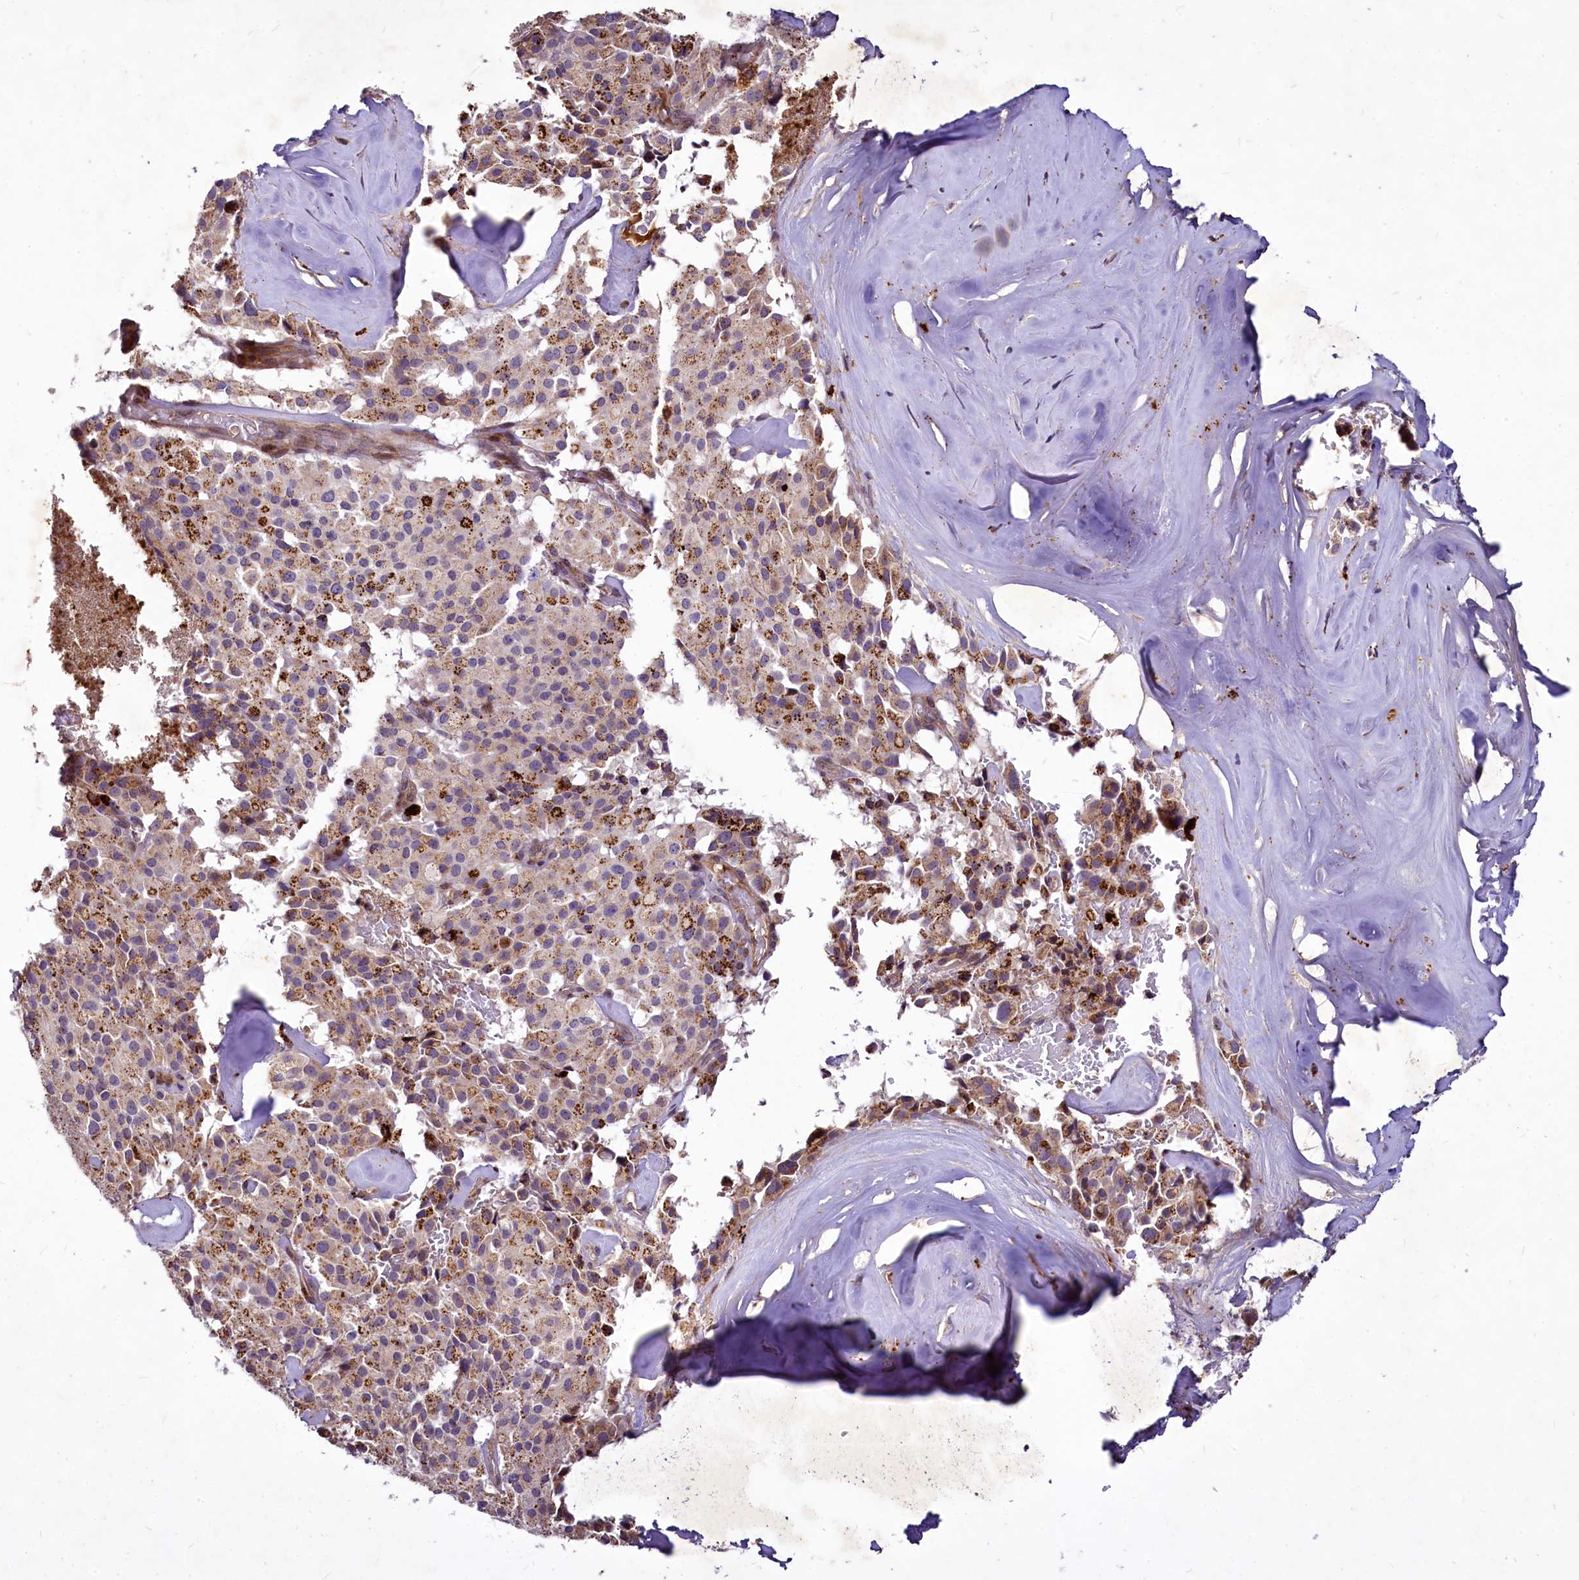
{"staining": {"intensity": "moderate", "quantity": ">75%", "location": "cytoplasmic/membranous"}, "tissue": "pancreatic cancer", "cell_type": "Tumor cells", "image_type": "cancer", "snomed": [{"axis": "morphology", "description": "Adenocarcinoma, NOS"}, {"axis": "topography", "description": "Pancreas"}], "caption": "Protein expression analysis of human pancreatic cancer (adenocarcinoma) reveals moderate cytoplasmic/membranous staining in approximately >75% of tumor cells. (IHC, brightfield microscopy, high magnification).", "gene": "C11orf86", "patient": {"sex": "male", "age": 65}}